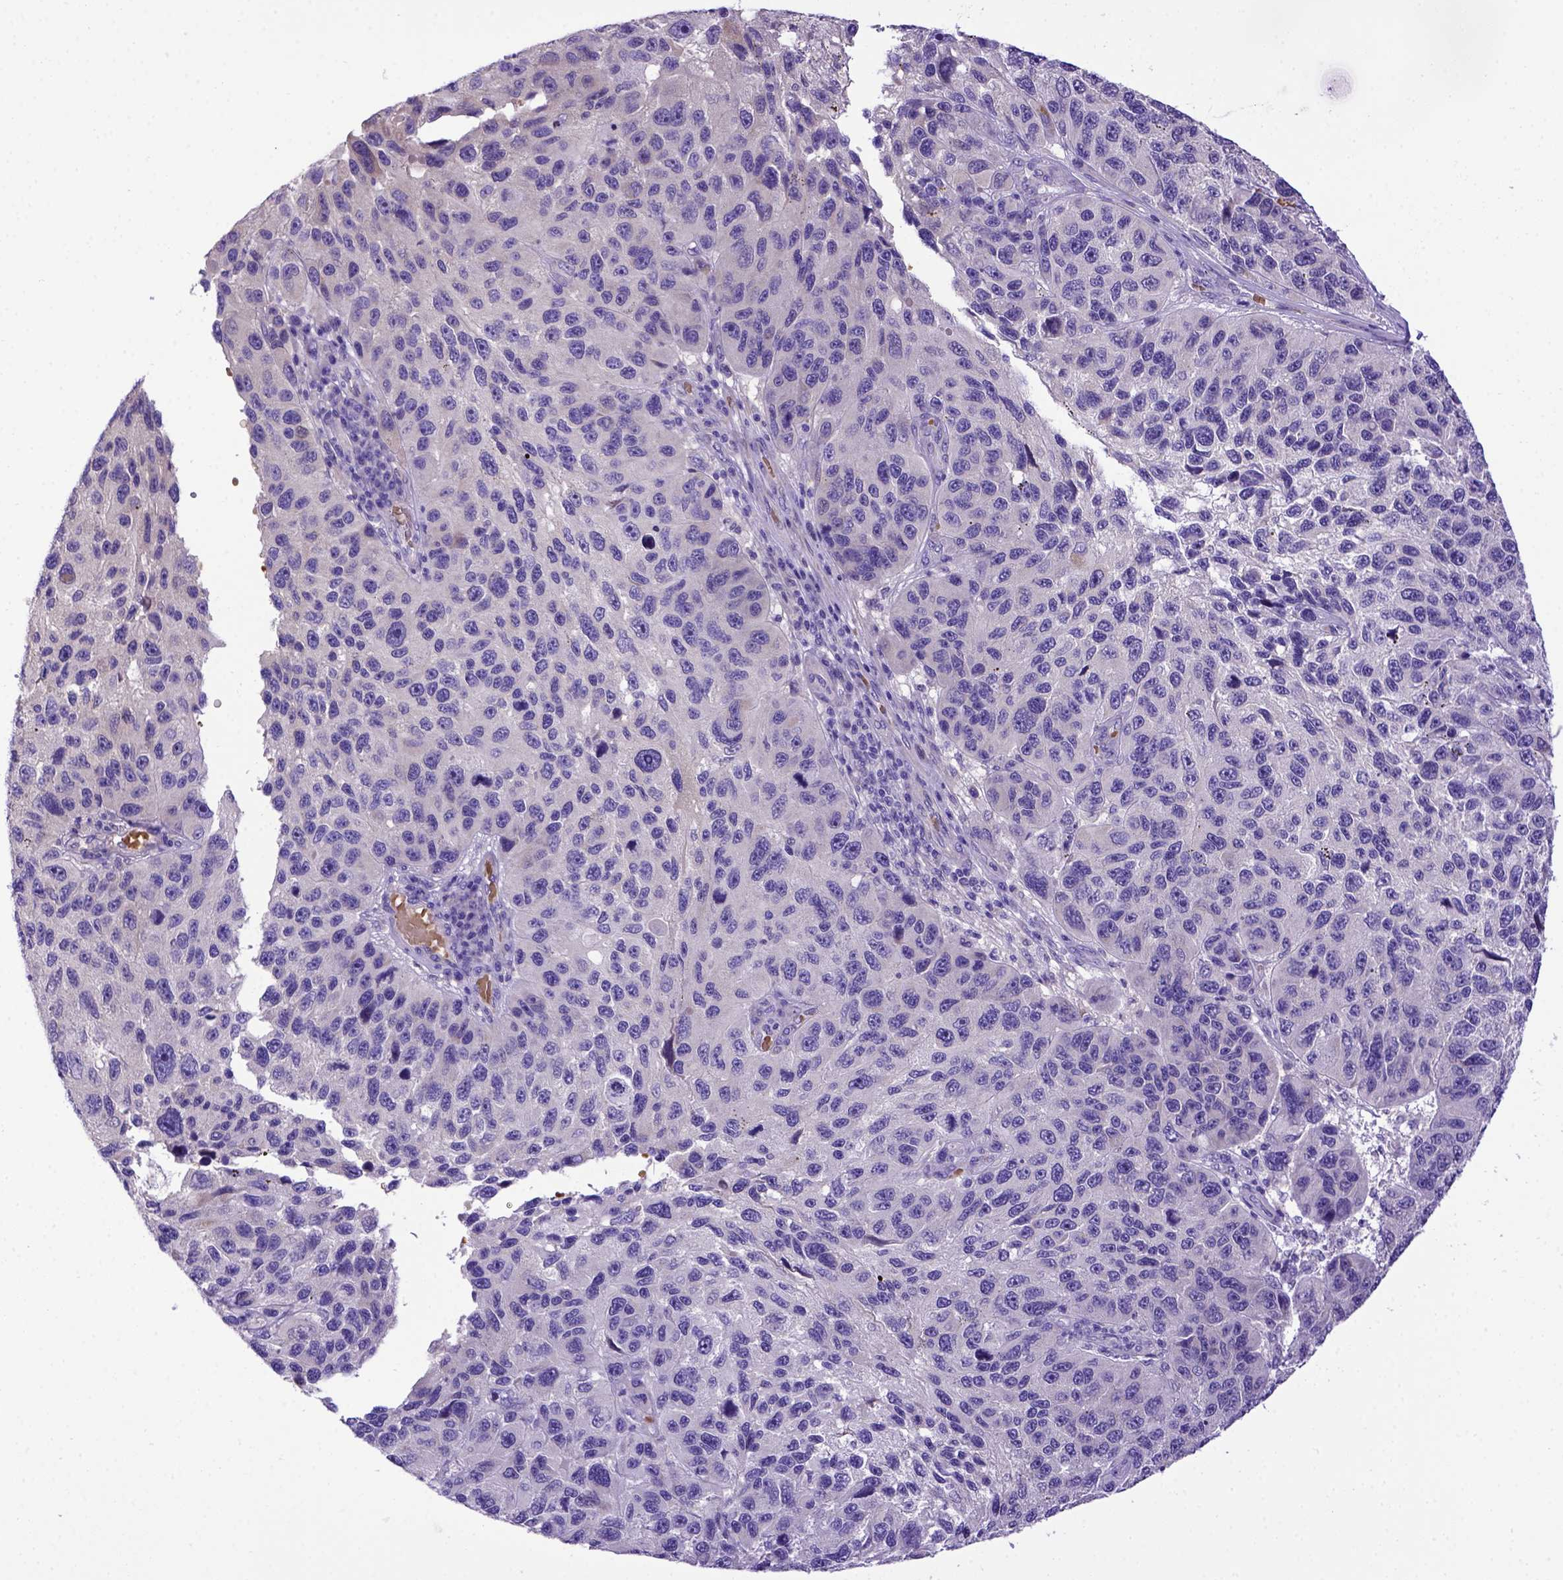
{"staining": {"intensity": "negative", "quantity": "none", "location": "none"}, "tissue": "melanoma", "cell_type": "Tumor cells", "image_type": "cancer", "snomed": [{"axis": "morphology", "description": "Malignant melanoma, NOS"}, {"axis": "topography", "description": "Skin"}], "caption": "Immunohistochemical staining of human melanoma shows no significant expression in tumor cells. (Brightfield microscopy of DAB (3,3'-diaminobenzidine) immunohistochemistry at high magnification).", "gene": "ADAM12", "patient": {"sex": "male", "age": 53}}